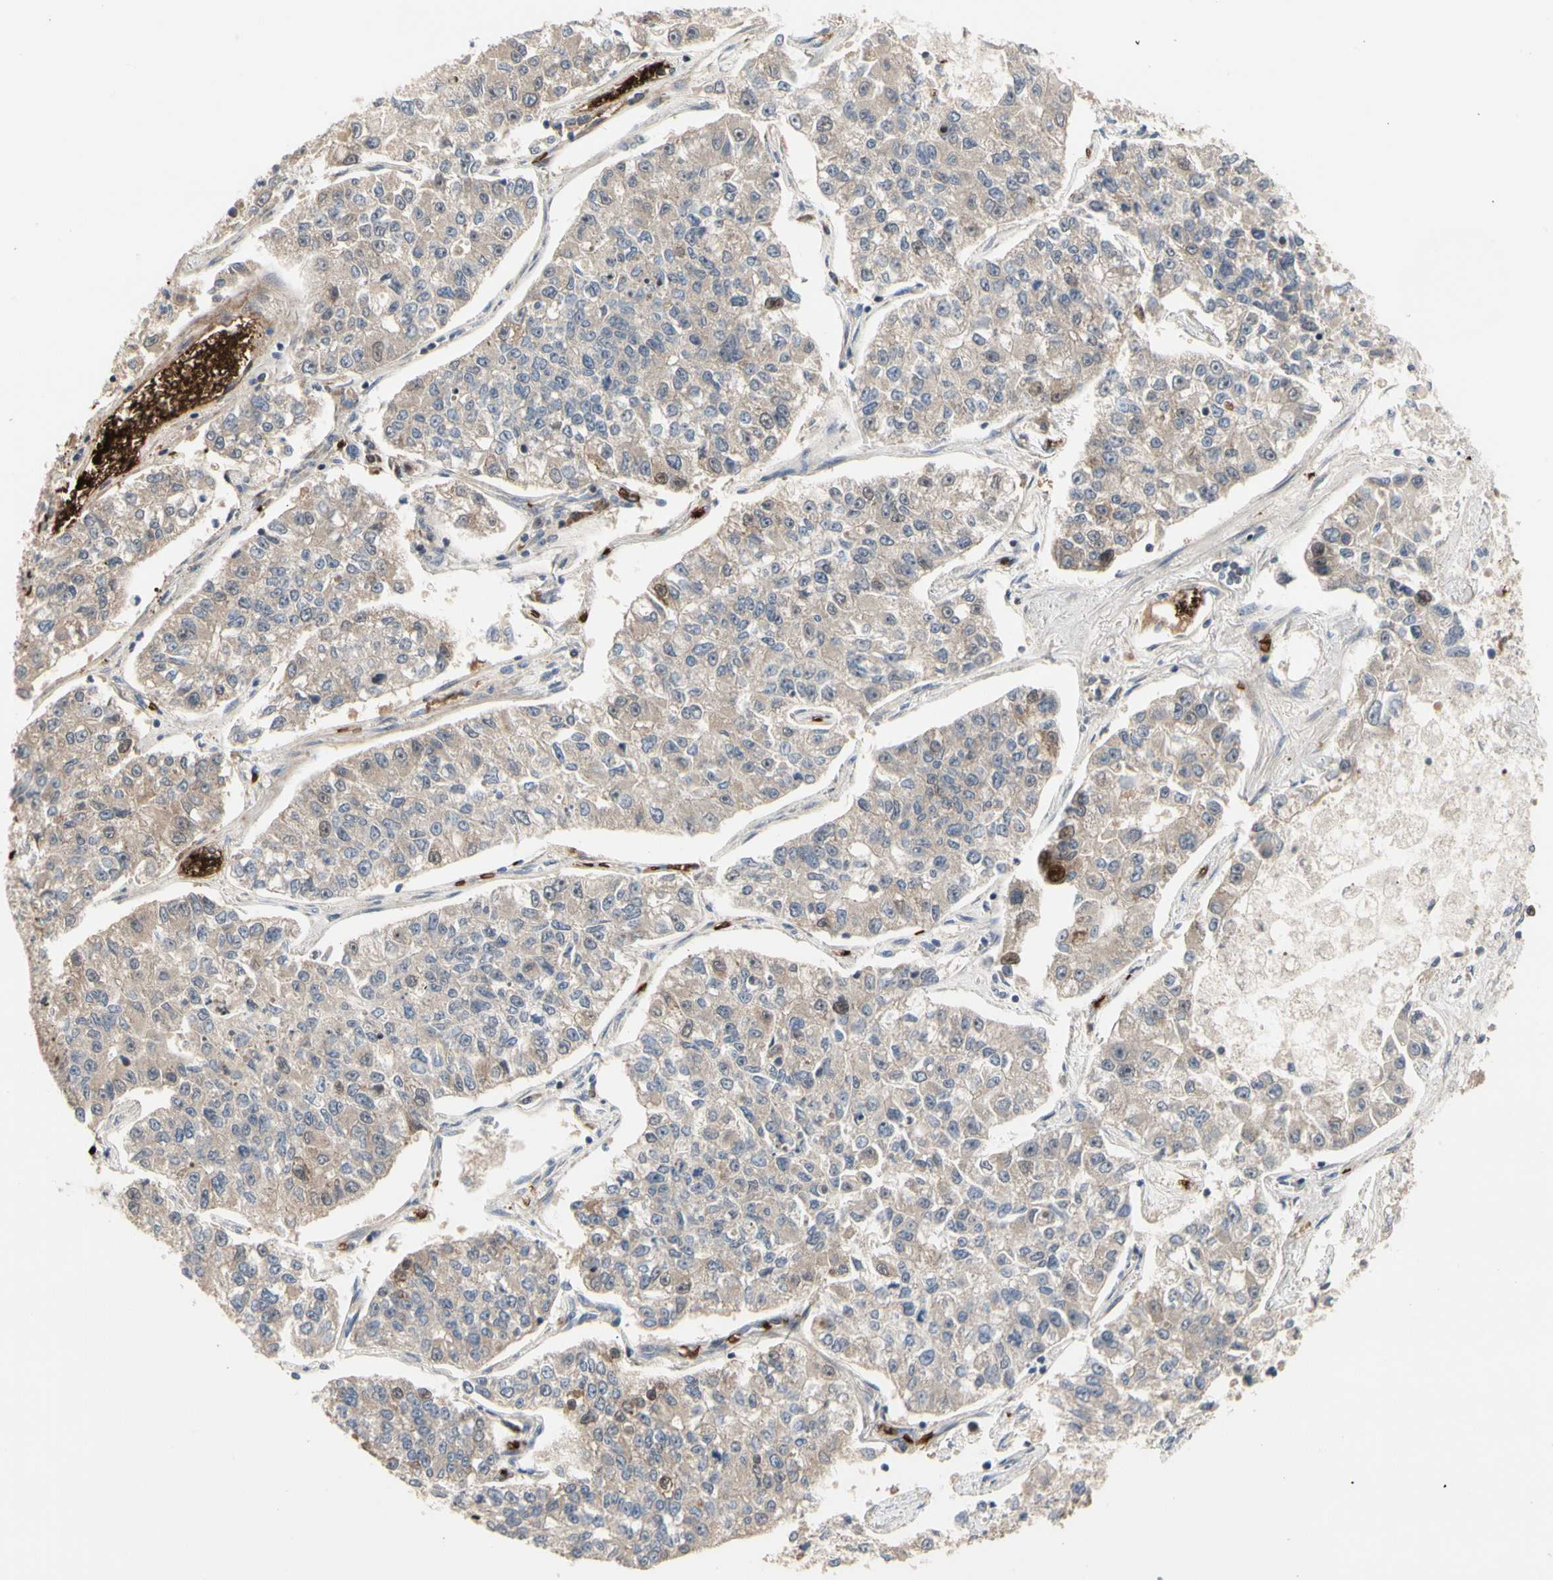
{"staining": {"intensity": "moderate", "quantity": "<25%", "location": "cytoplasmic/membranous"}, "tissue": "lung cancer", "cell_type": "Tumor cells", "image_type": "cancer", "snomed": [{"axis": "morphology", "description": "Adenocarcinoma, NOS"}, {"axis": "topography", "description": "Lung"}], "caption": "Immunohistochemical staining of adenocarcinoma (lung) shows low levels of moderate cytoplasmic/membranous protein expression in approximately <25% of tumor cells. The staining was performed using DAB (3,3'-diaminobenzidine) to visualize the protein expression in brown, while the nuclei were stained in blue with hematoxylin (Magnification: 20x).", "gene": "HMGCR", "patient": {"sex": "male", "age": 49}}